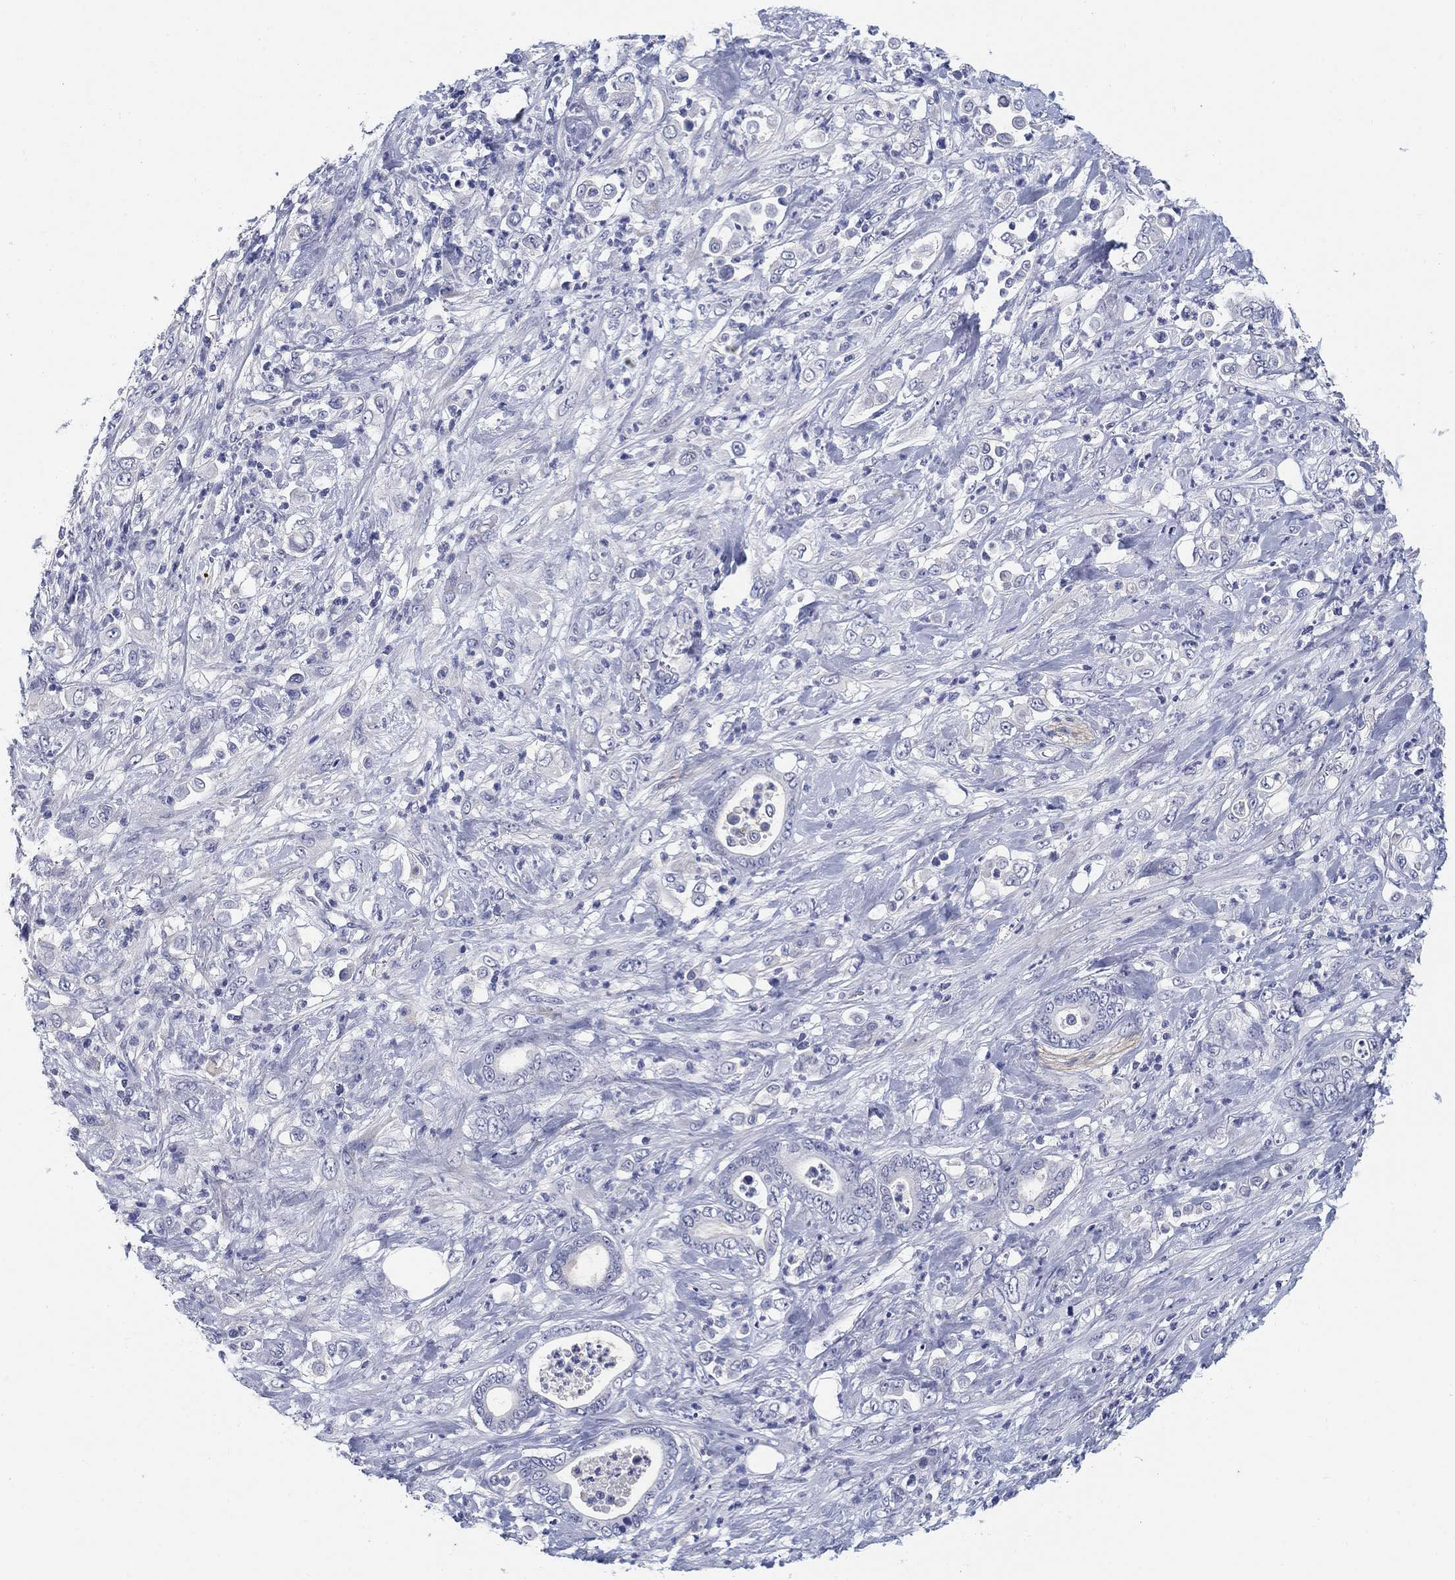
{"staining": {"intensity": "negative", "quantity": "none", "location": "none"}, "tissue": "stomach cancer", "cell_type": "Tumor cells", "image_type": "cancer", "snomed": [{"axis": "morphology", "description": "Adenocarcinoma, NOS"}, {"axis": "topography", "description": "Stomach"}], "caption": "Immunohistochemical staining of stomach cancer (adenocarcinoma) exhibits no significant expression in tumor cells. Nuclei are stained in blue.", "gene": "CLUL1", "patient": {"sex": "female", "age": 79}}